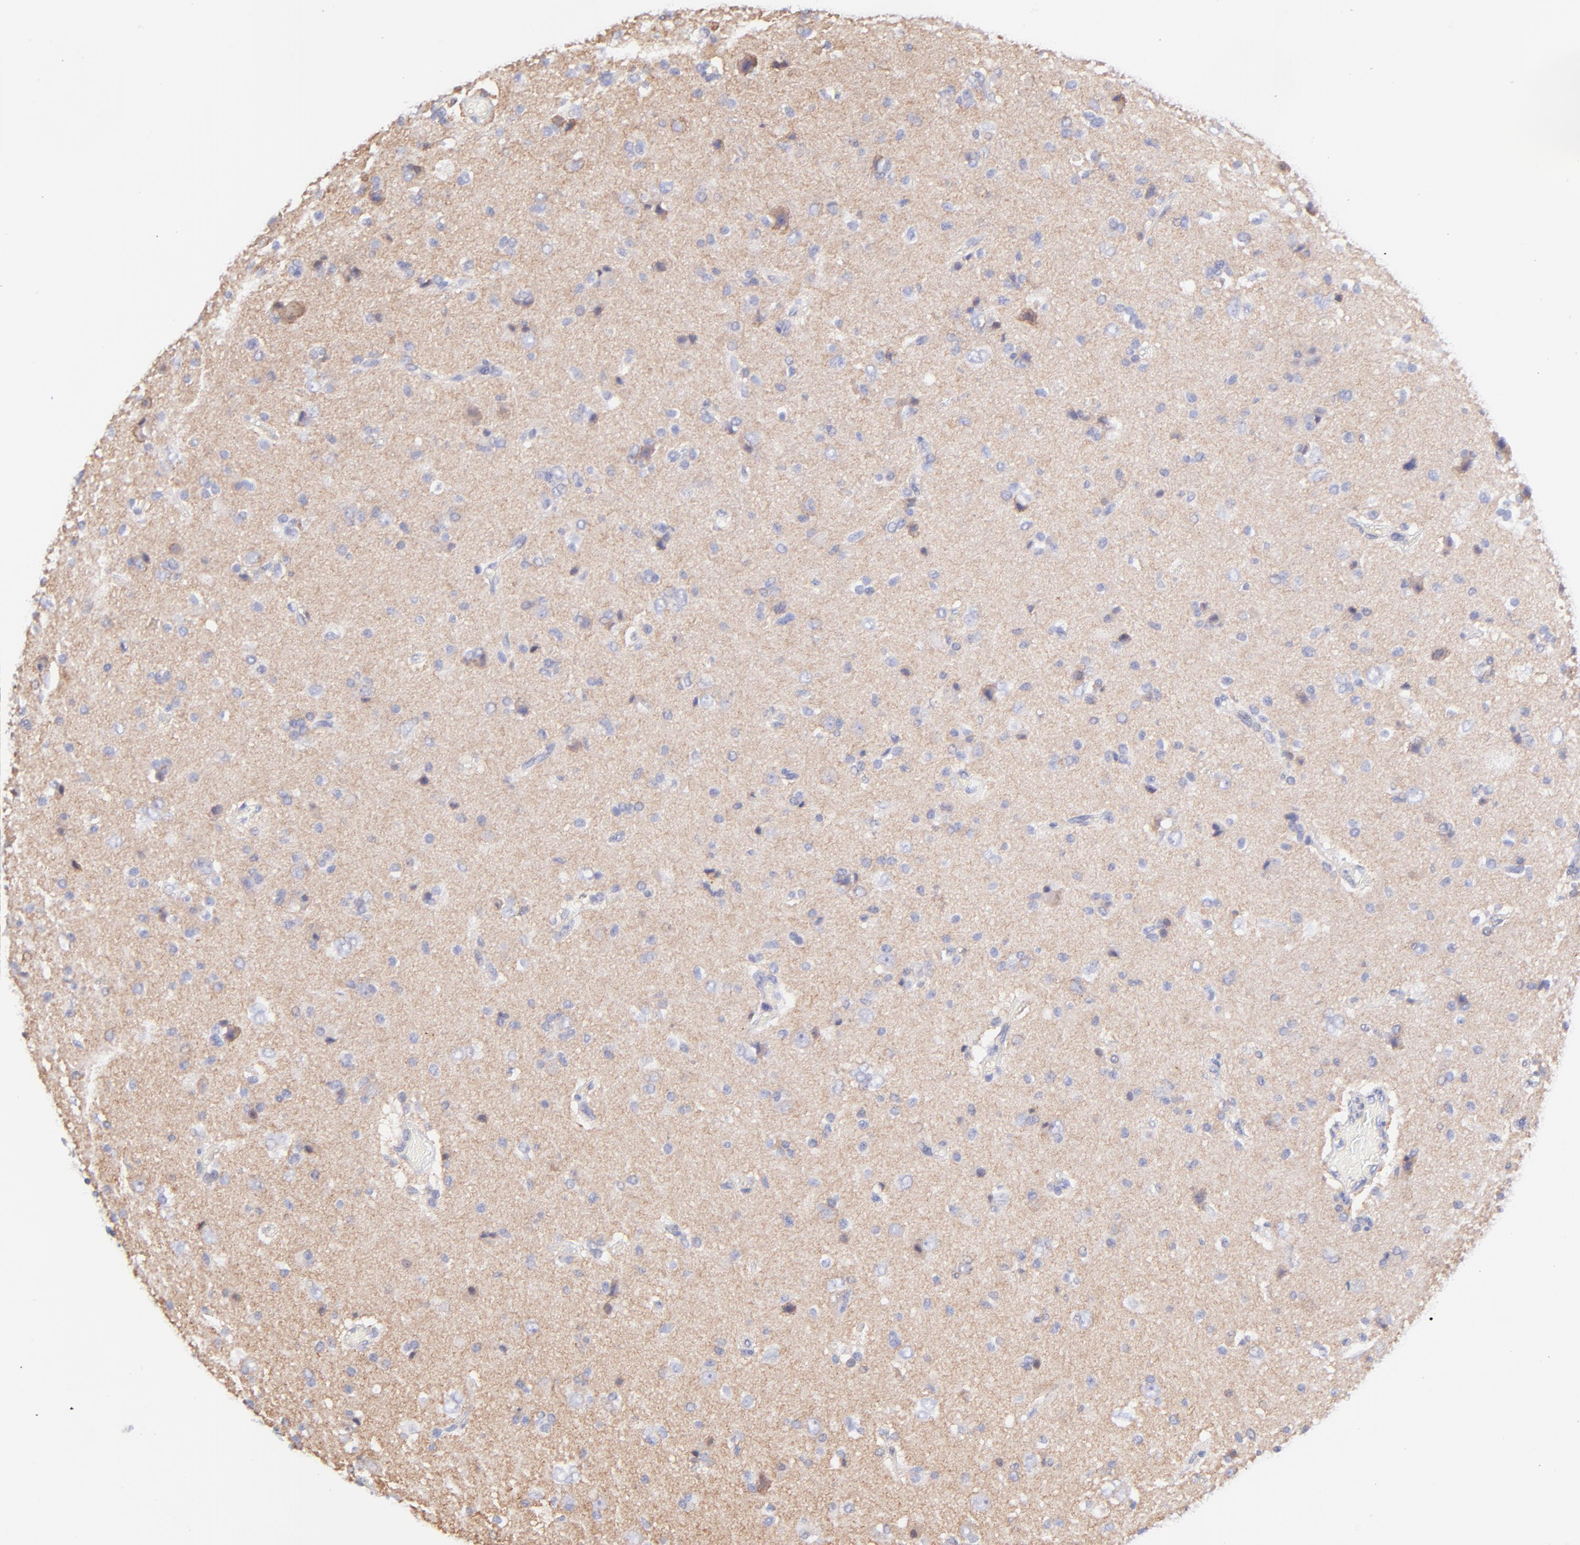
{"staining": {"intensity": "negative", "quantity": "none", "location": "none"}, "tissue": "glioma", "cell_type": "Tumor cells", "image_type": "cancer", "snomed": [{"axis": "morphology", "description": "Glioma, malignant, High grade"}, {"axis": "topography", "description": "Brain"}], "caption": "Immunohistochemical staining of human malignant high-grade glioma shows no significant staining in tumor cells.", "gene": "PBDC1", "patient": {"sex": "male", "age": 47}}